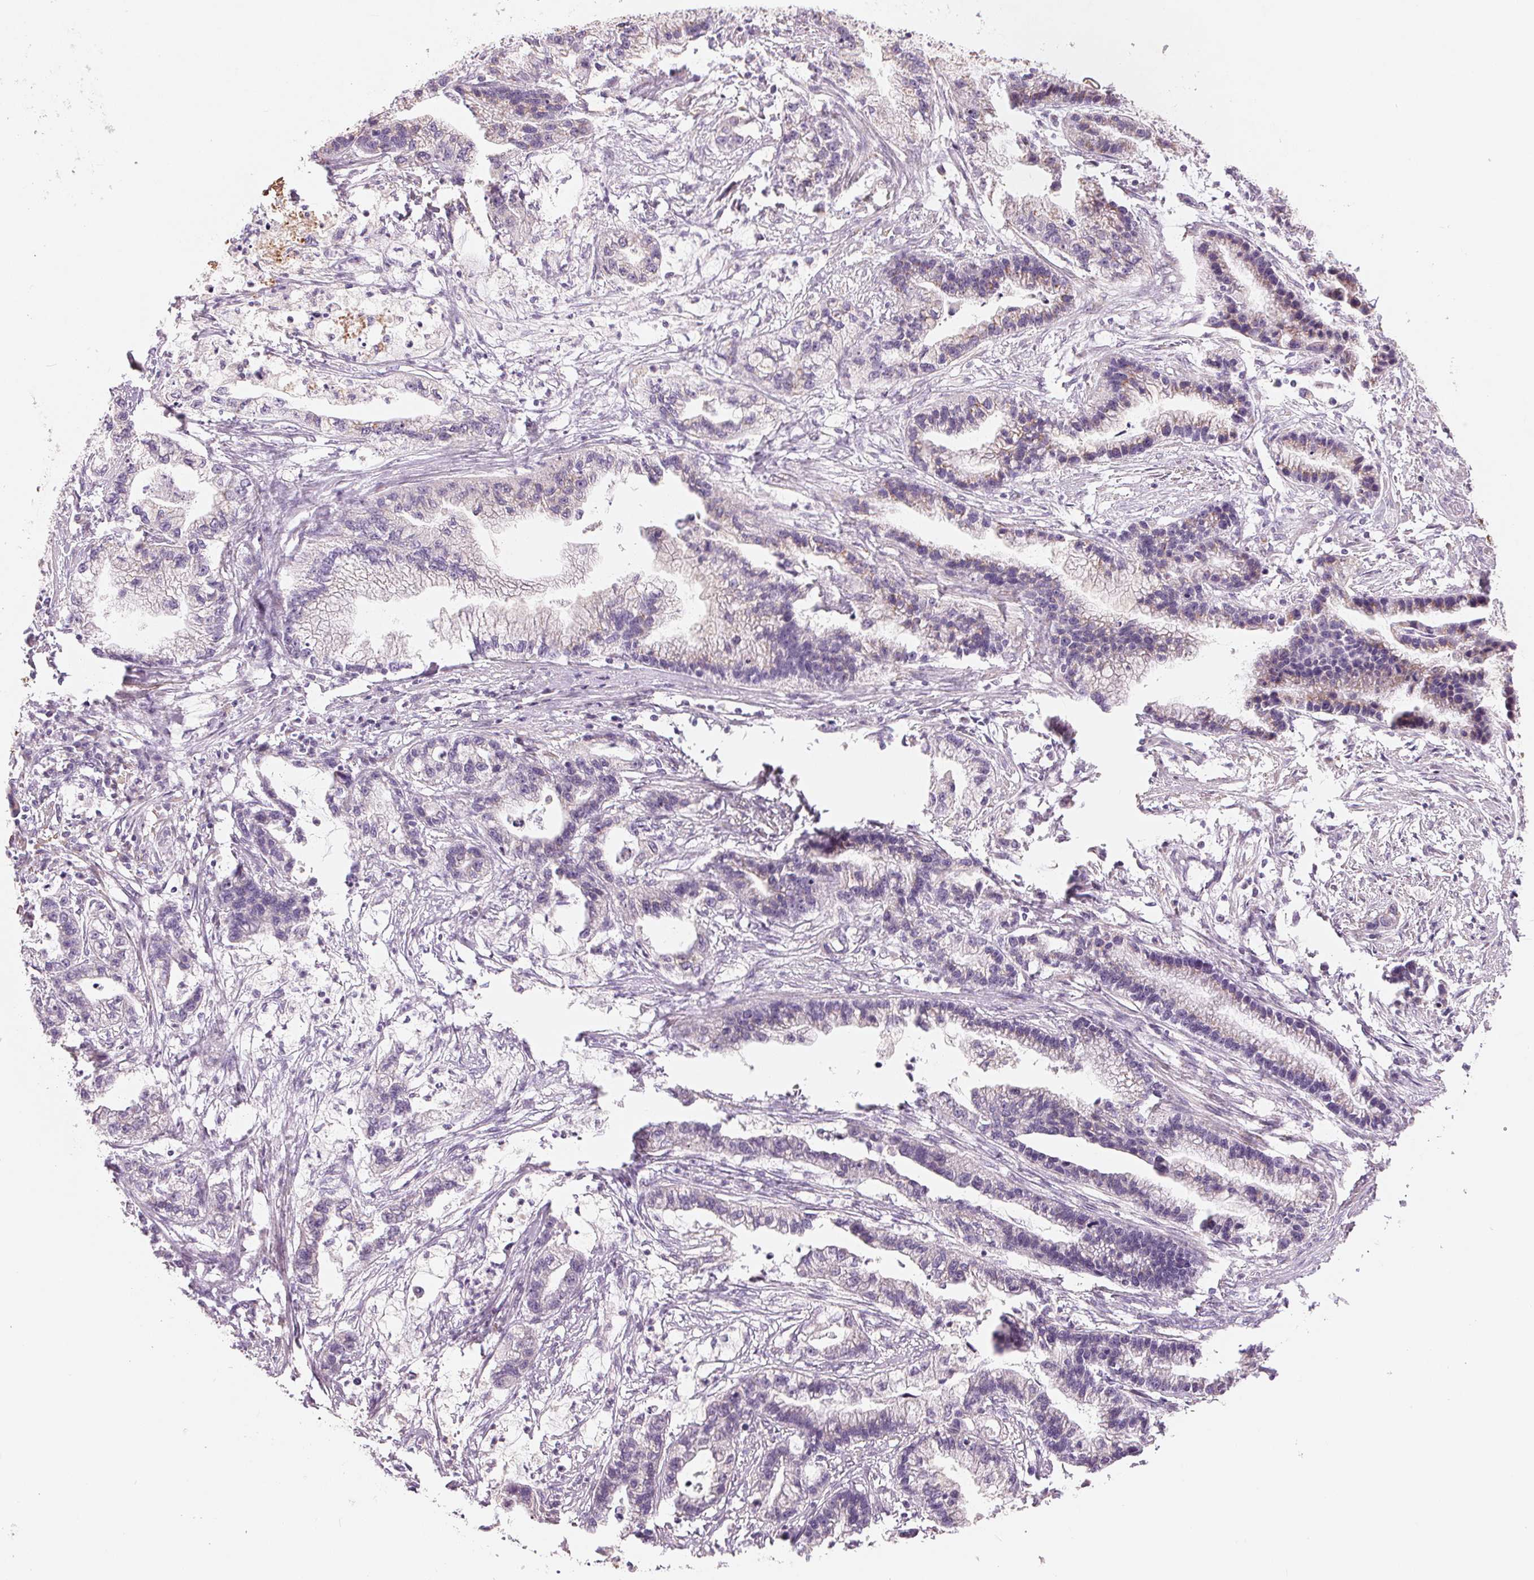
{"staining": {"intensity": "weak", "quantity": "25%-75%", "location": "cytoplasmic/membranous"}, "tissue": "stomach cancer", "cell_type": "Tumor cells", "image_type": "cancer", "snomed": [{"axis": "morphology", "description": "Adenocarcinoma, NOS"}, {"axis": "topography", "description": "Stomach"}], "caption": "Stomach cancer stained with a brown dye exhibits weak cytoplasmic/membranous positive expression in approximately 25%-75% of tumor cells.", "gene": "DRAM2", "patient": {"sex": "male", "age": 83}}